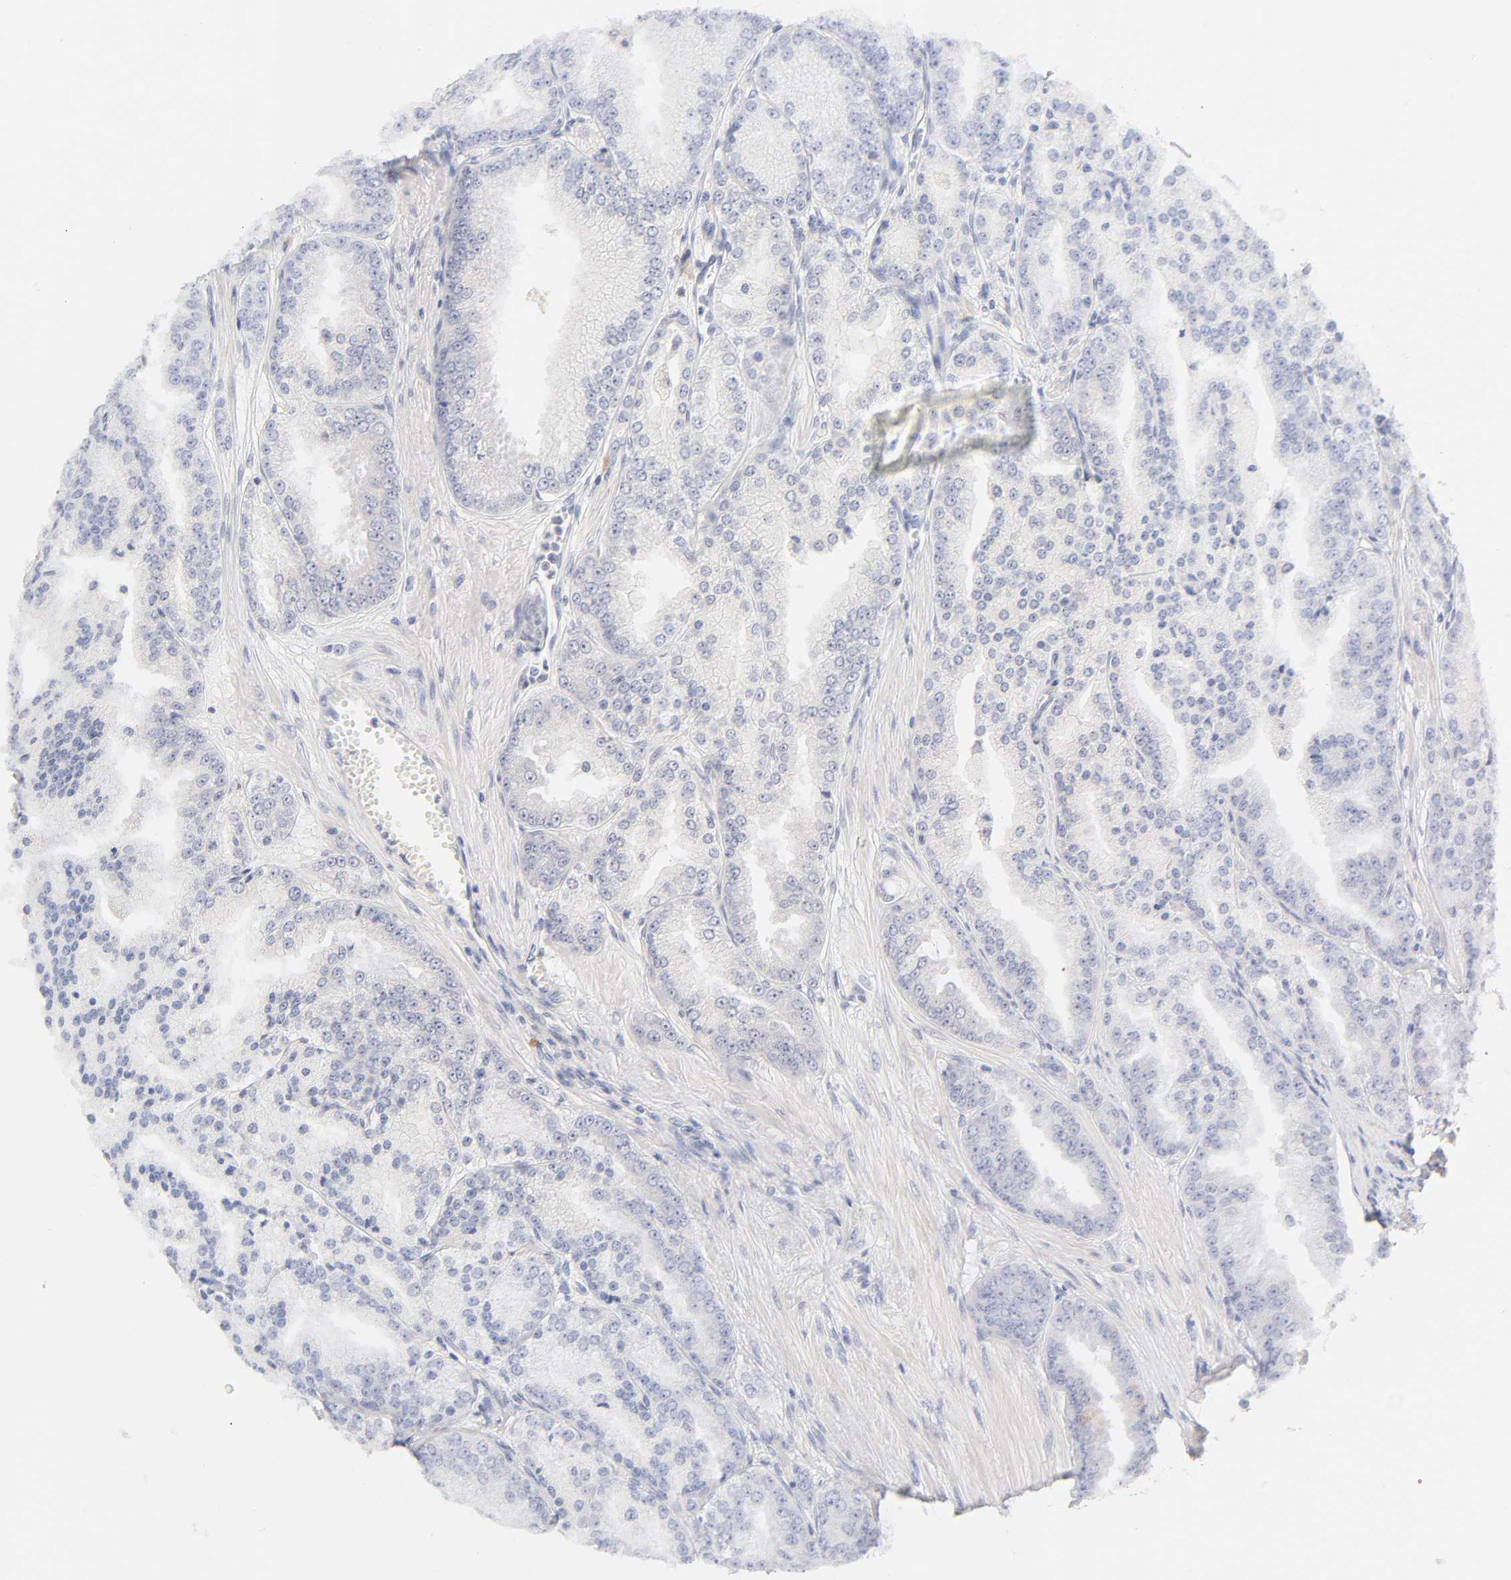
{"staining": {"intensity": "negative", "quantity": "none", "location": "none"}, "tissue": "prostate cancer", "cell_type": "Tumor cells", "image_type": "cancer", "snomed": [{"axis": "morphology", "description": "Adenocarcinoma, High grade"}, {"axis": "topography", "description": "Prostate"}], "caption": "Immunohistochemistry (IHC) of prostate cancer (adenocarcinoma (high-grade)) shows no staining in tumor cells.", "gene": "CYP4B1", "patient": {"sex": "male", "age": 61}}